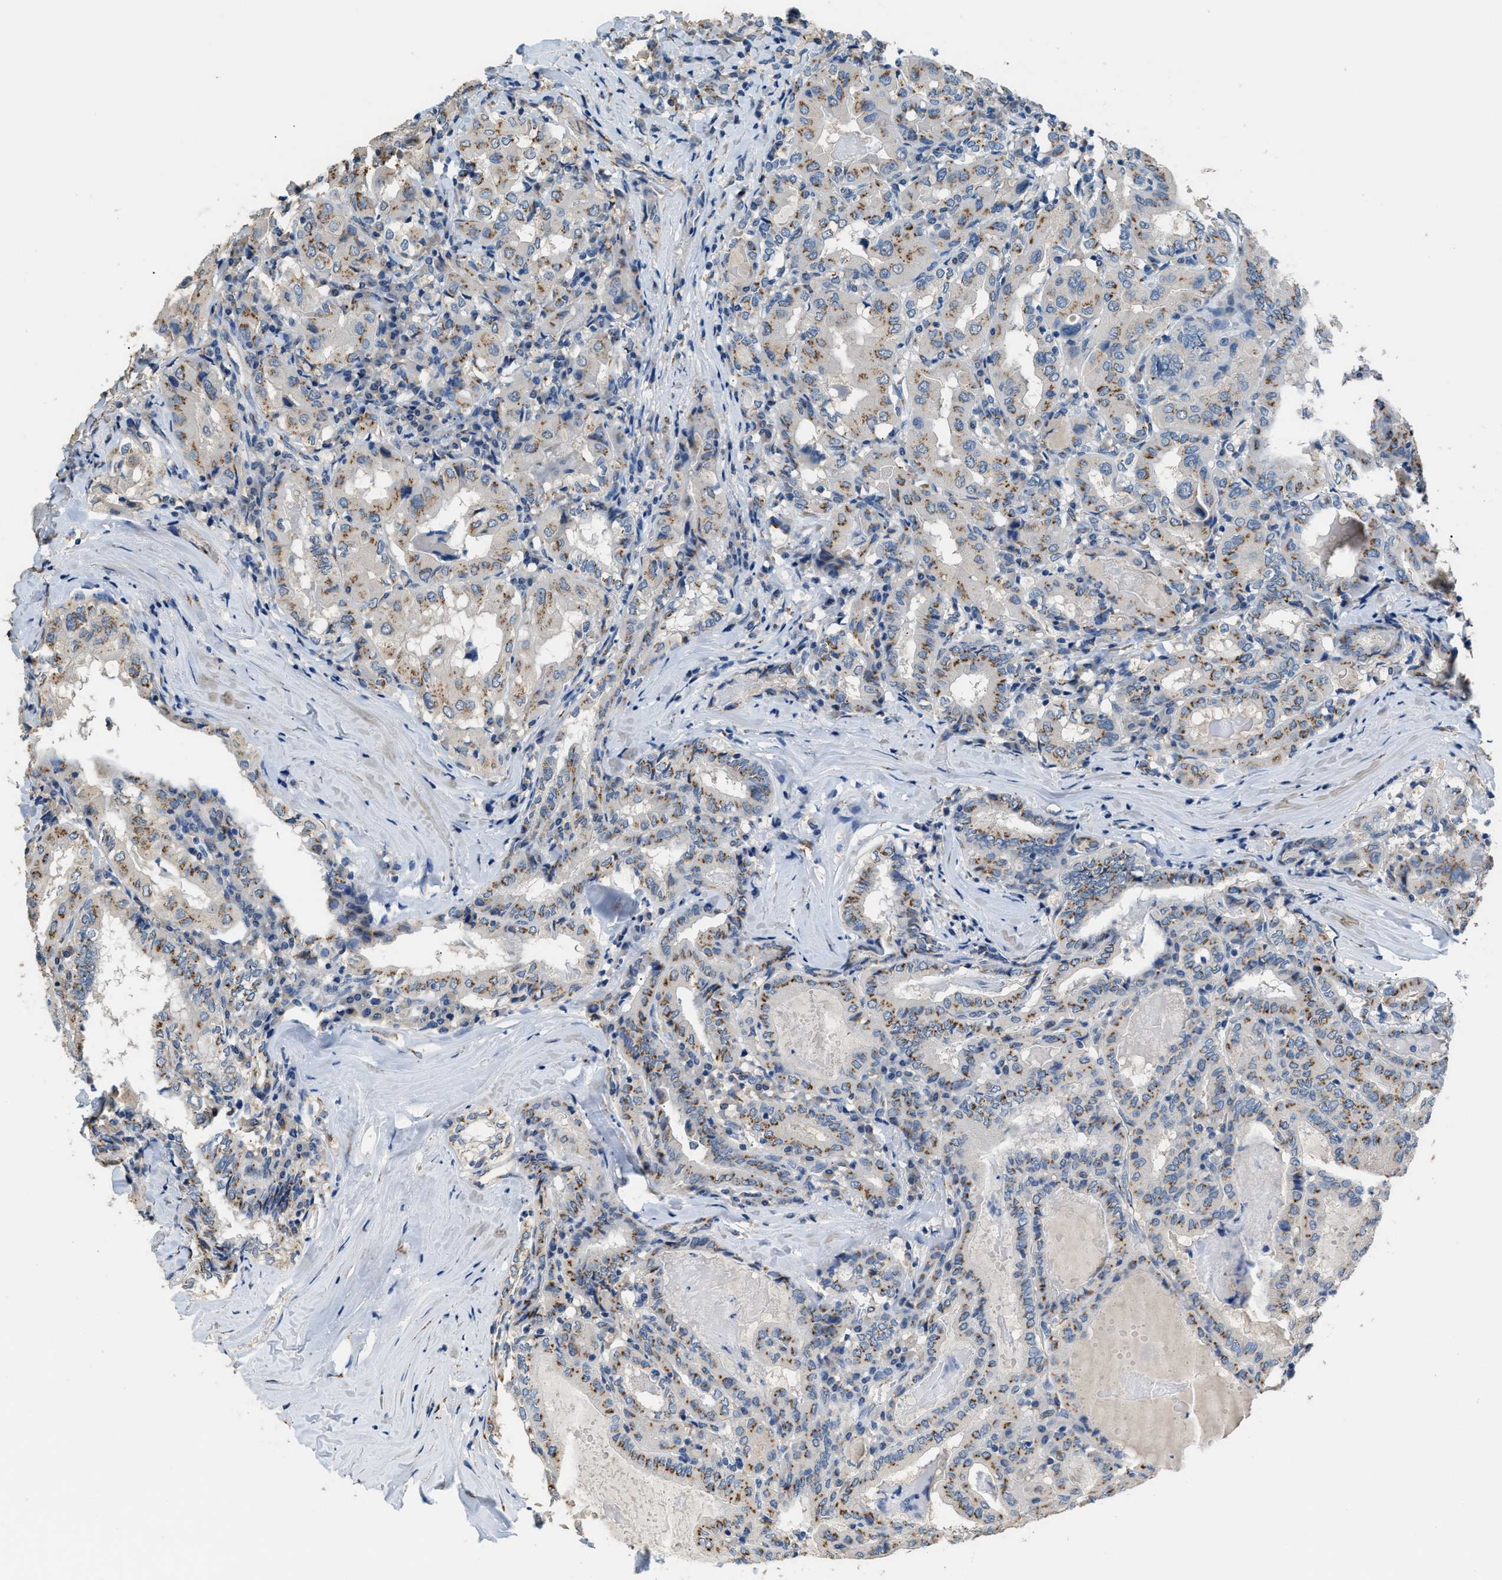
{"staining": {"intensity": "moderate", "quantity": ">75%", "location": "cytoplasmic/membranous"}, "tissue": "thyroid cancer", "cell_type": "Tumor cells", "image_type": "cancer", "snomed": [{"axis": "morphology", "description": "Papillary adenocarcinoma, NOS"}, {"axis": "topography", "description": "Thyroid gland"}], "caption": "The immunohistochemical stain shows moderate cytoplasmic/membranous positivity in tumor cells of papillary adenocarcinoma (thyroid) tissue.", "gene": "GOLM1", "patient": {"sex": "female", "age": 42}}